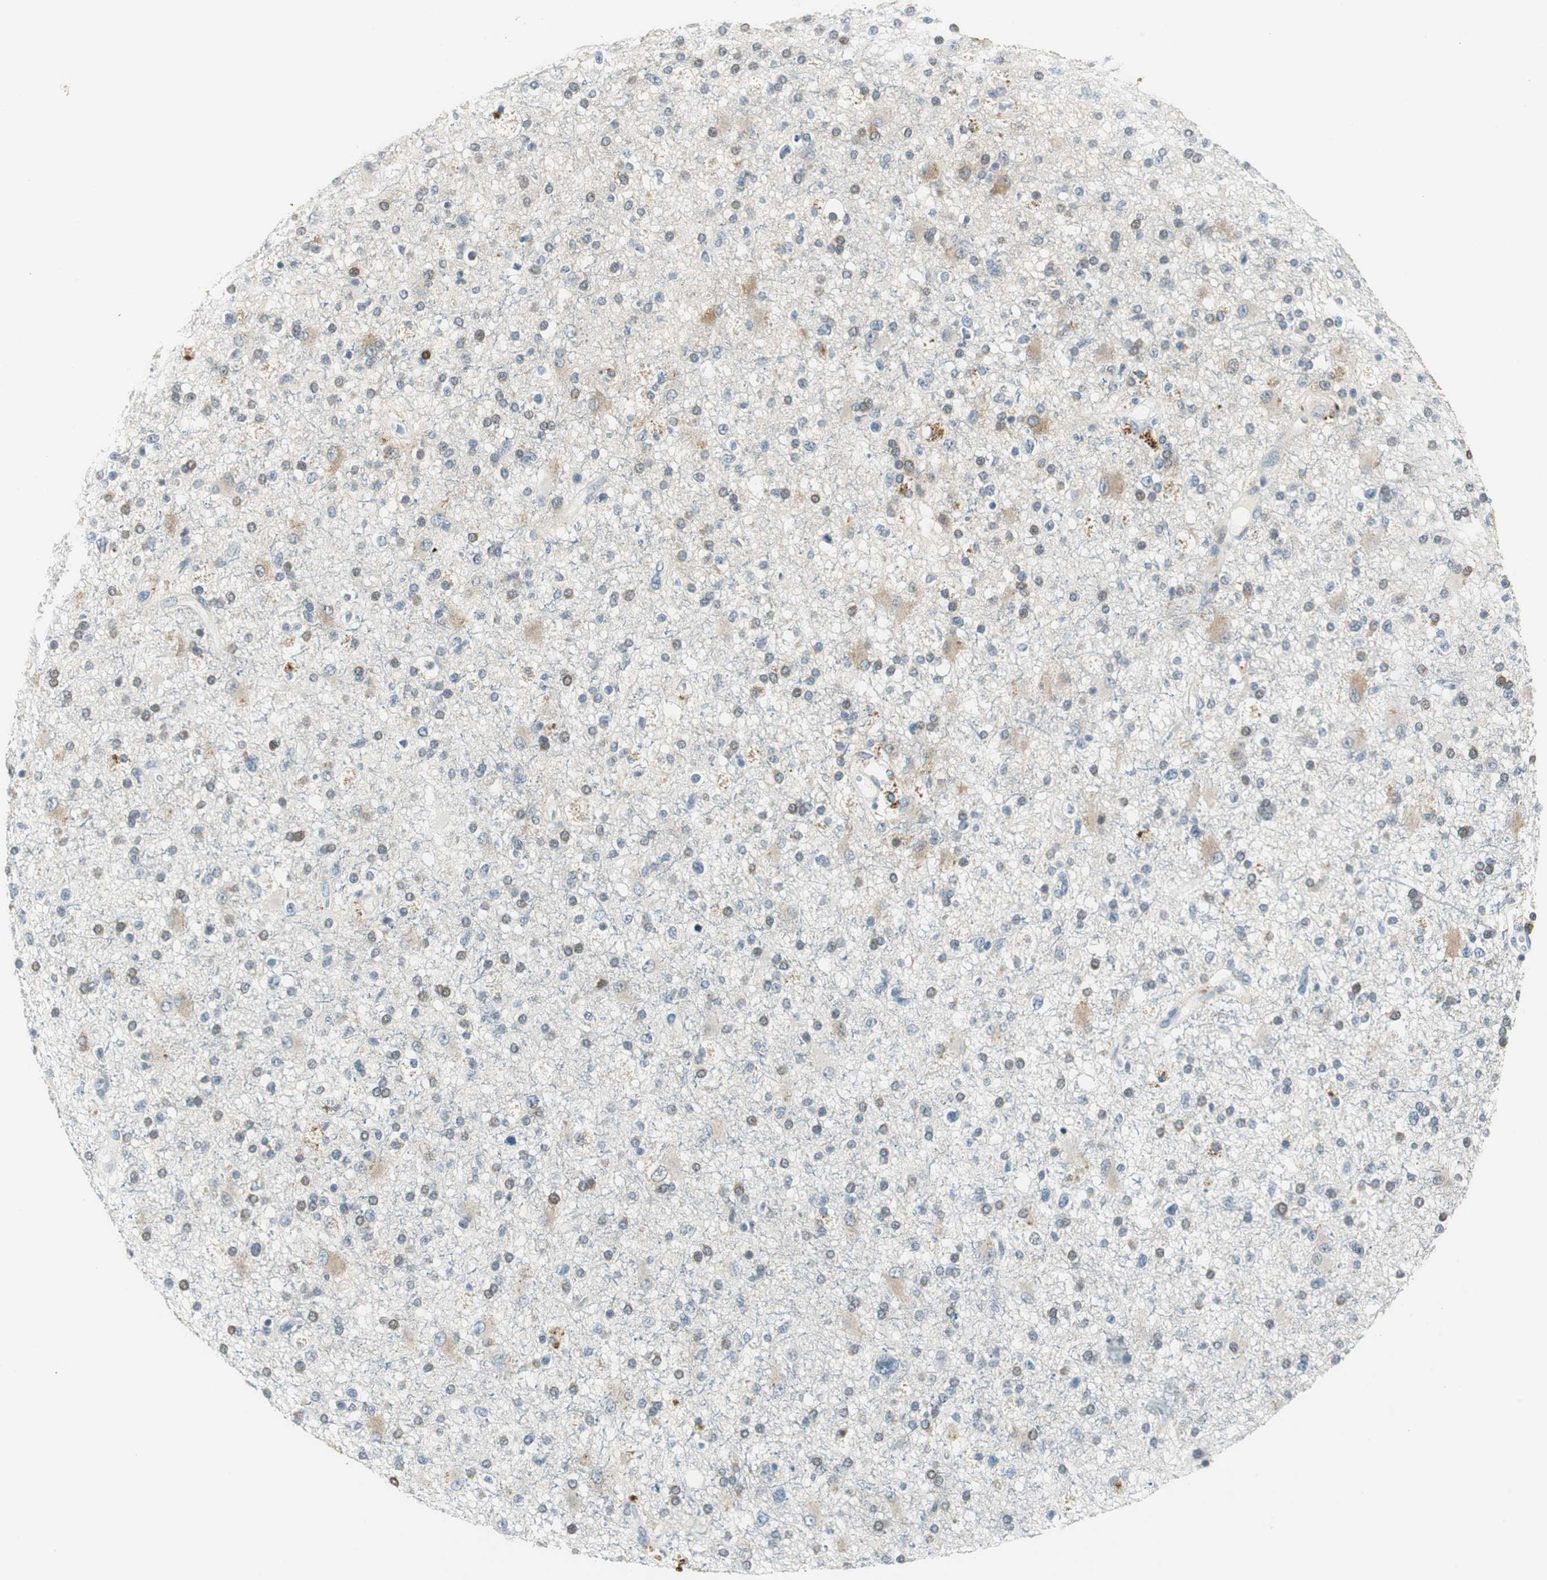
{"staining": {"intensity": "weak", "quantity": "<25%", "location": "cytoplasmic/membranous"}, "tissue": "glioma", "cell_type": "Tumor cells", "image_type": "cancer", "snomed": [{"axis": "morphology", "description": "Glioma, malignant, High grade"}, {"axis": "topography", "description": "Brain"}], "caption": "An immunohistochemistry (IHC) photomicrograph of glioma is shown. There is no staining in tumor cells of glioma. Nuclei are stained in blue.", "gene": "ME1", "patient": {"sex": "male", "age": 33}}